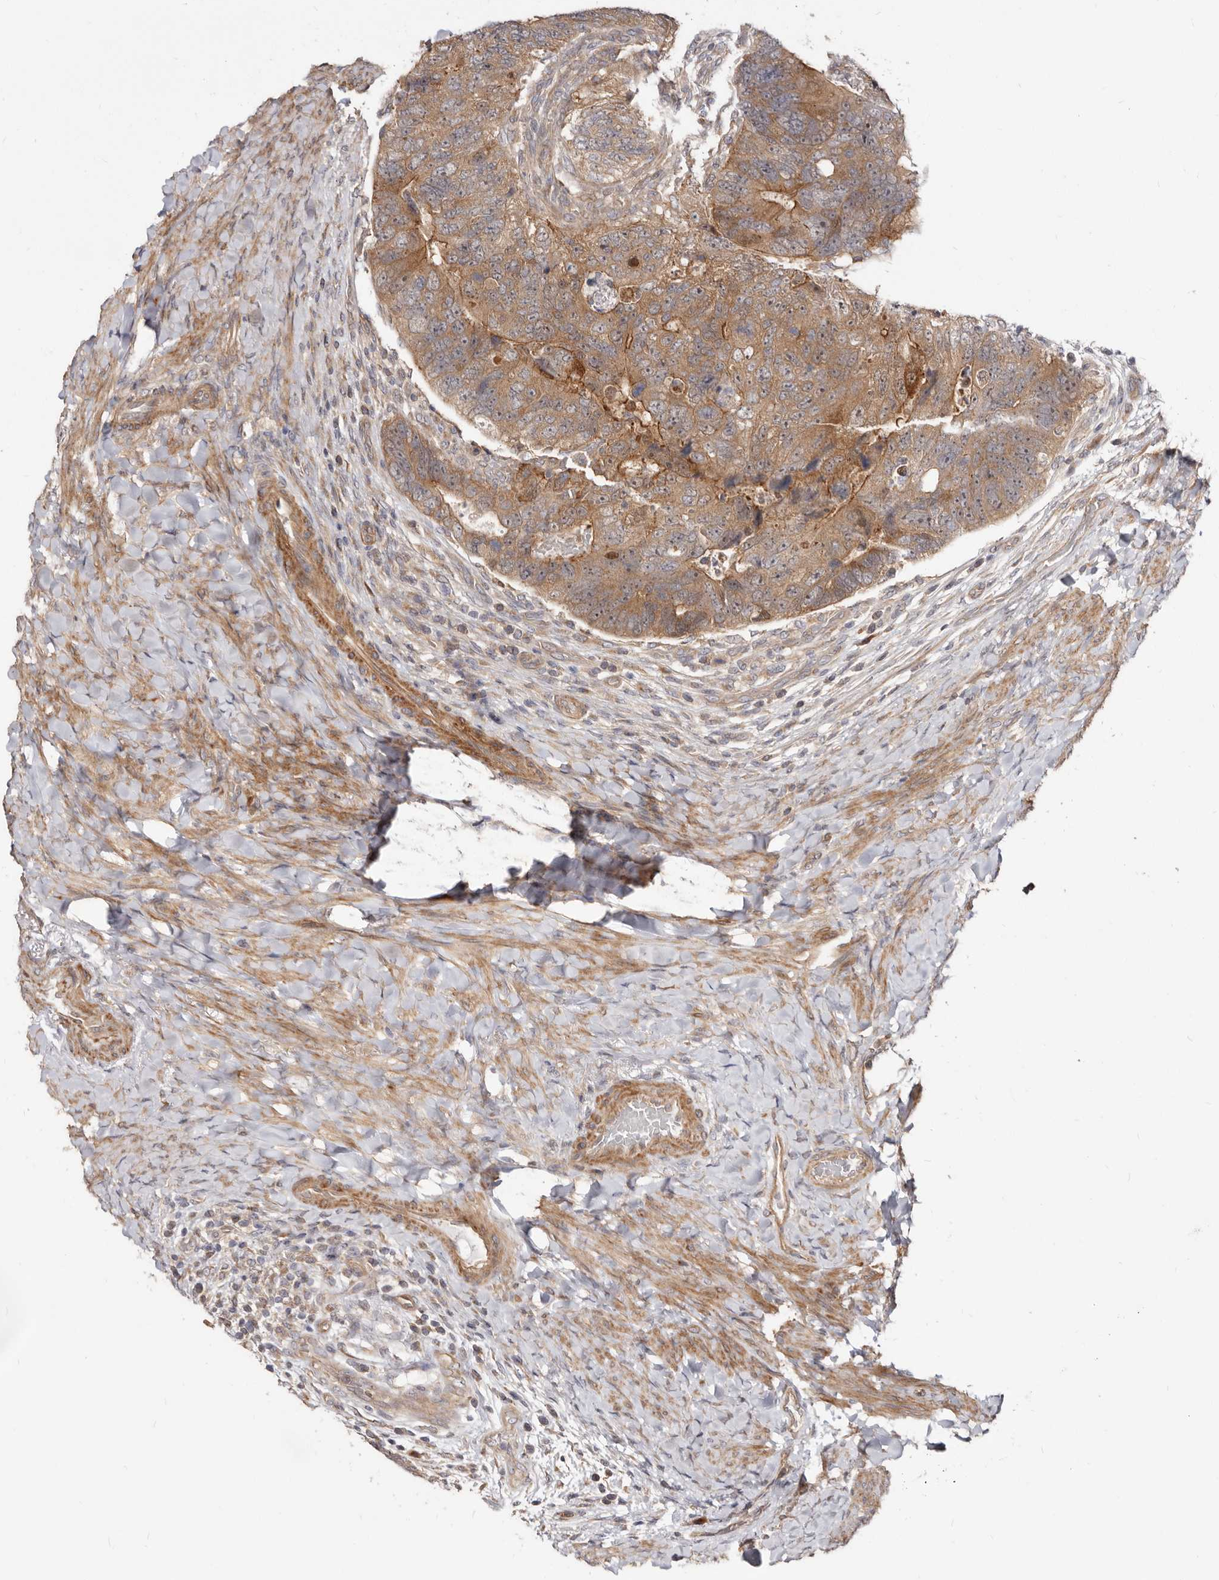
{"staining": {"intensity": "moderate", "quantity": ">75%", "location": "cytoplasmic/membranous,nuclear"}, "tissue": "colorectal cancer", "cell_type": "Tumor cells", "image_type": "cancer", "snomed": [{"axis": "morphology", "description": "Adenocarcinoma, NOS"}, {"axis": "topography", "description": "Rectum"}], "caption": "The histopathology image exhibits staining of colorectal adenocarcinoma, revealing moderate cytoplasmic/membranous and nuclear protein expression (brown color) within tumor cells. (brown staining indicates protein expression, while blue staining denotes nuclei).", "gene": "GPATCH4", "patient": {"sex": "male", "age": 59}}